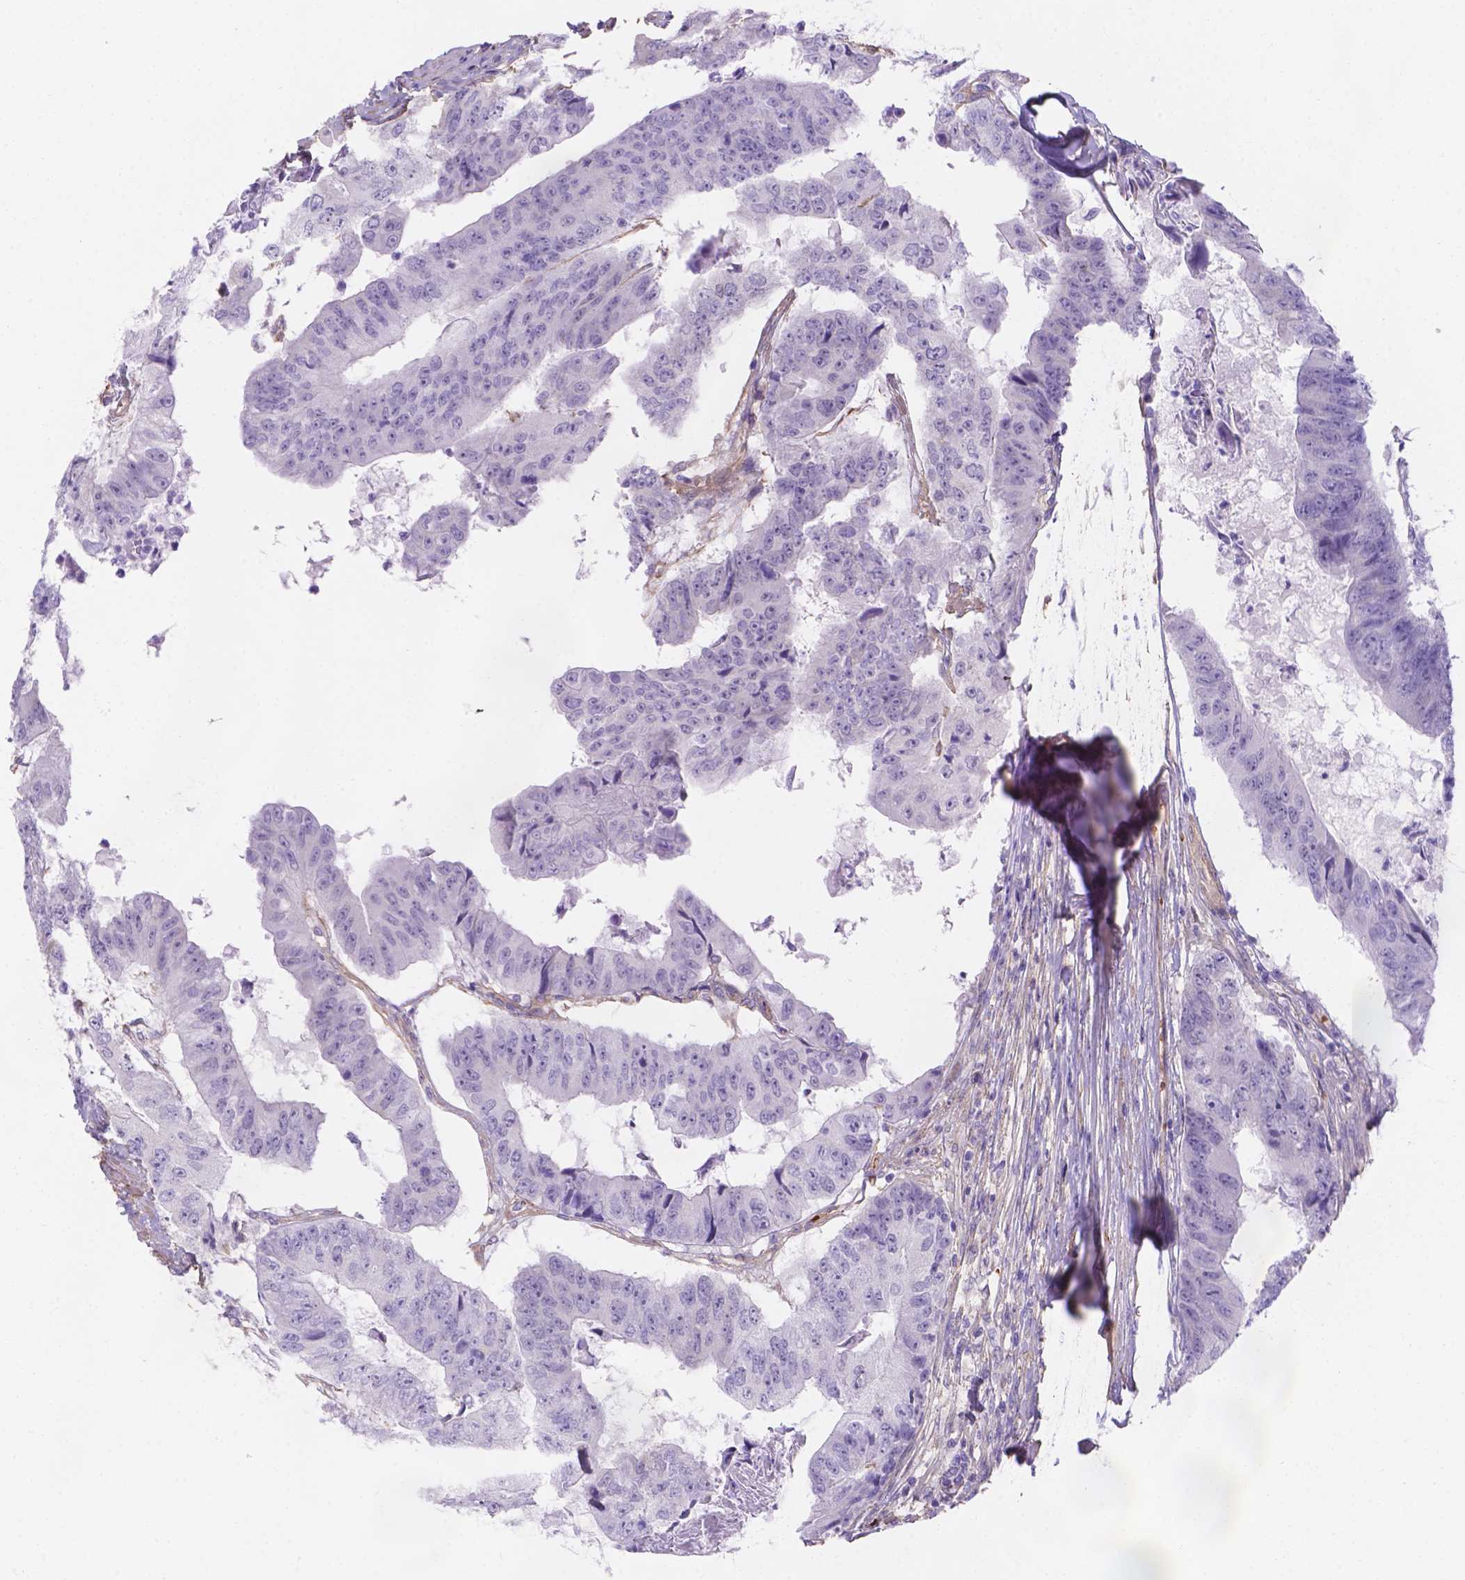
{"staining": {"intensity": "negative", "quantity": "none", "location": "none"}, "tissue": "colorectal cancer", "cell_type": "Tumor cells", "image_type": "cancer", "snomed": [{"axis": "morphology", "description": "Adenocarcinoma, NOS"}, {"axis": "topography", "description": "Colon"}], "caption": "IHC photomicrograph of human colorectal cancer stained for a protein (brown), which reveals no expression in tumor cells.", "gene": "SLC40A1", "patient": {"sex": "female", "age": 67}}